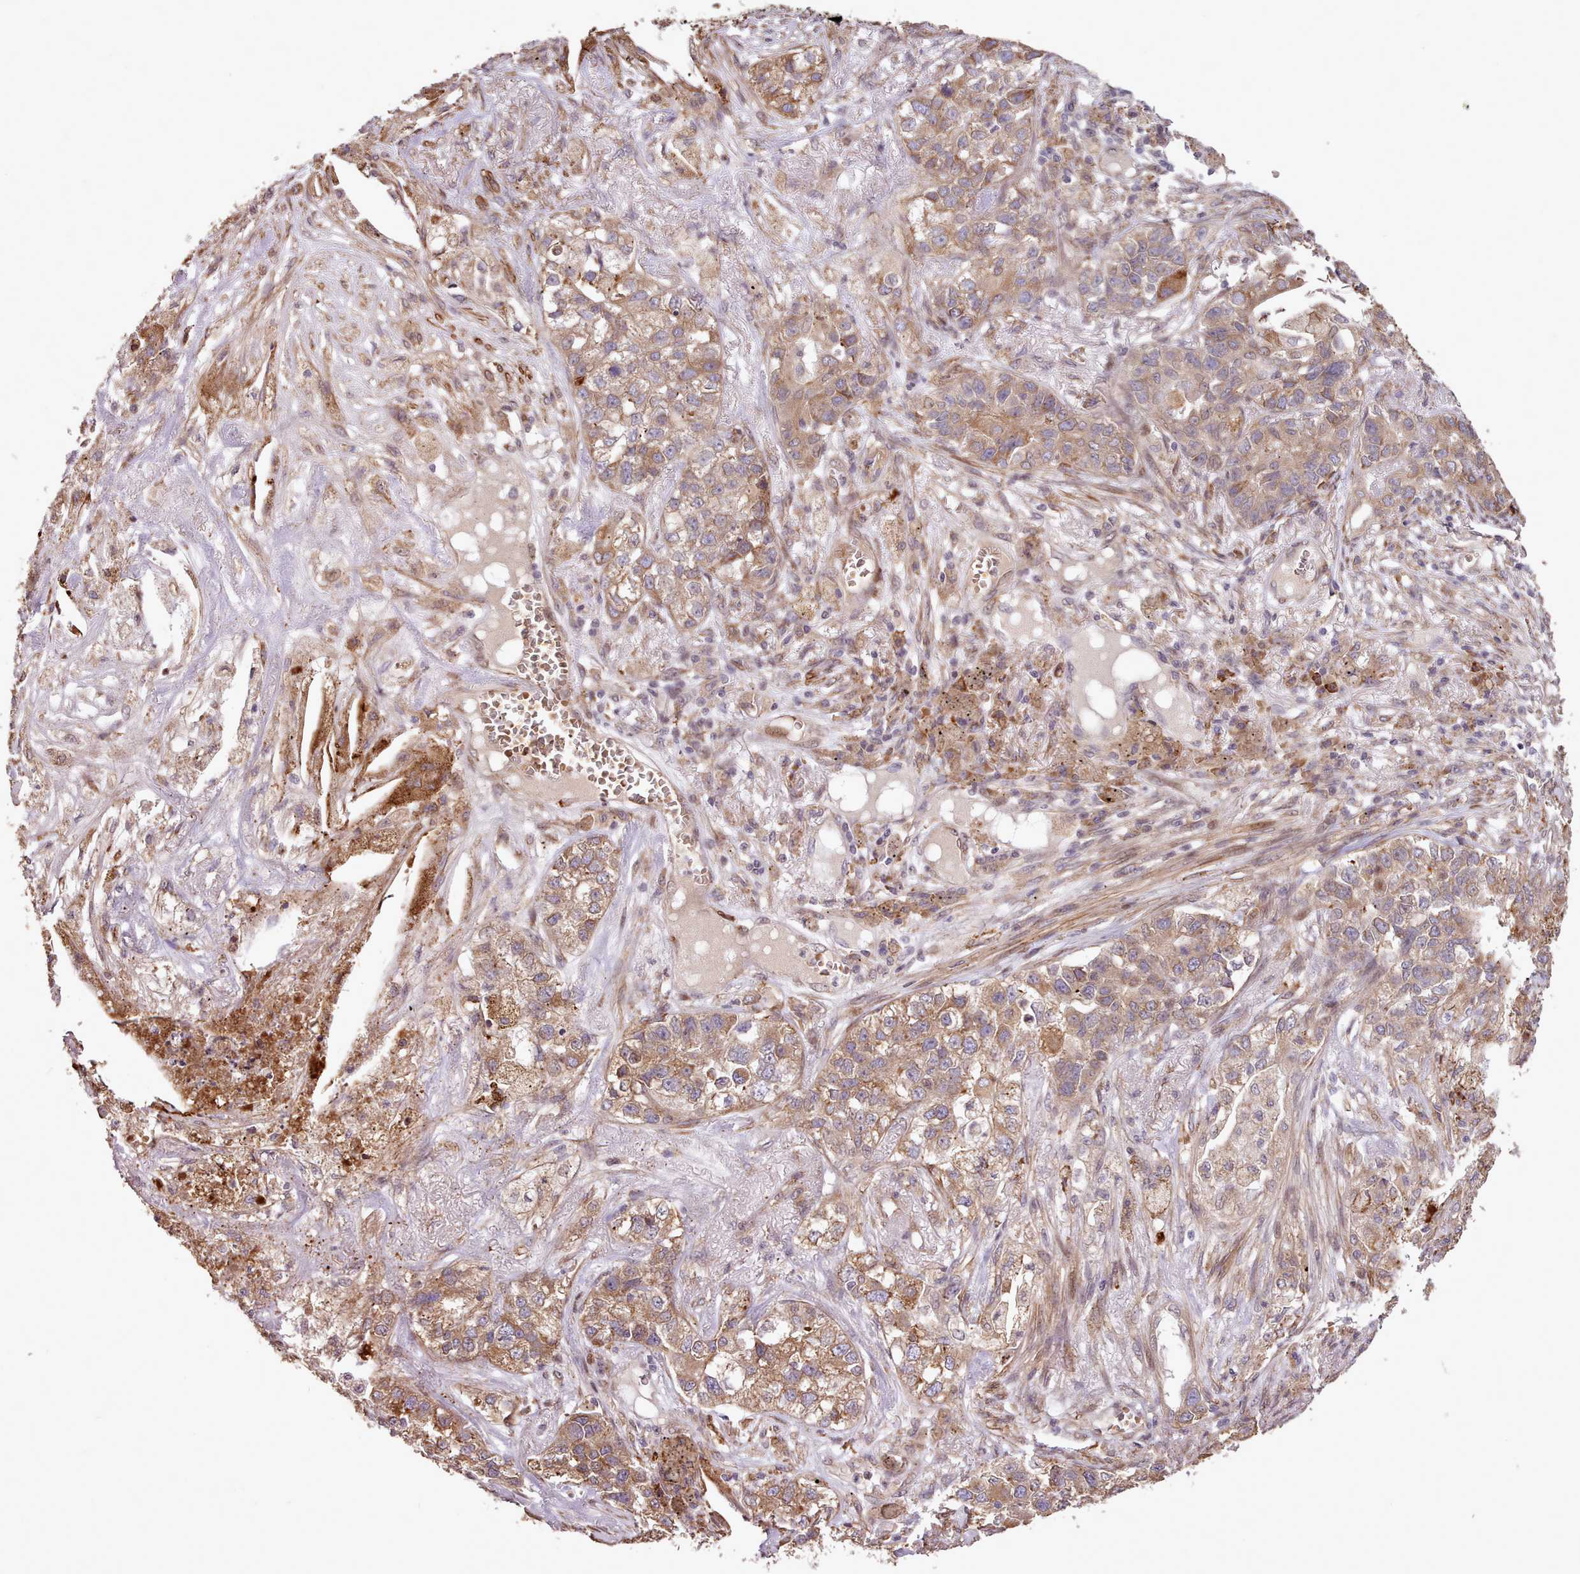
{"staining": {"intensity": "moderate", "quantity": ">75%", "location": "cytoplasmic/membranous"}, "tissue": "lung cancer", "cell_type": "Tumor cells", "image_type": "cancer", "snomed": [{"axis": "morphology", "description": "Adenocarcinoma, NOS"}, {"axis": "topography", "description": "Lung"}], "caption": "This photomicrograph demonstrates adenocarcinoma (lung) stained with immunohistochemistry to label a protein in brown. The cytoplasmic/membranous of tumor cells show moderate positivity for the protein. Nuclei are counter-stained blue.", "gene": "CABP1", "patient": {"sex": "male", "age": 49}}